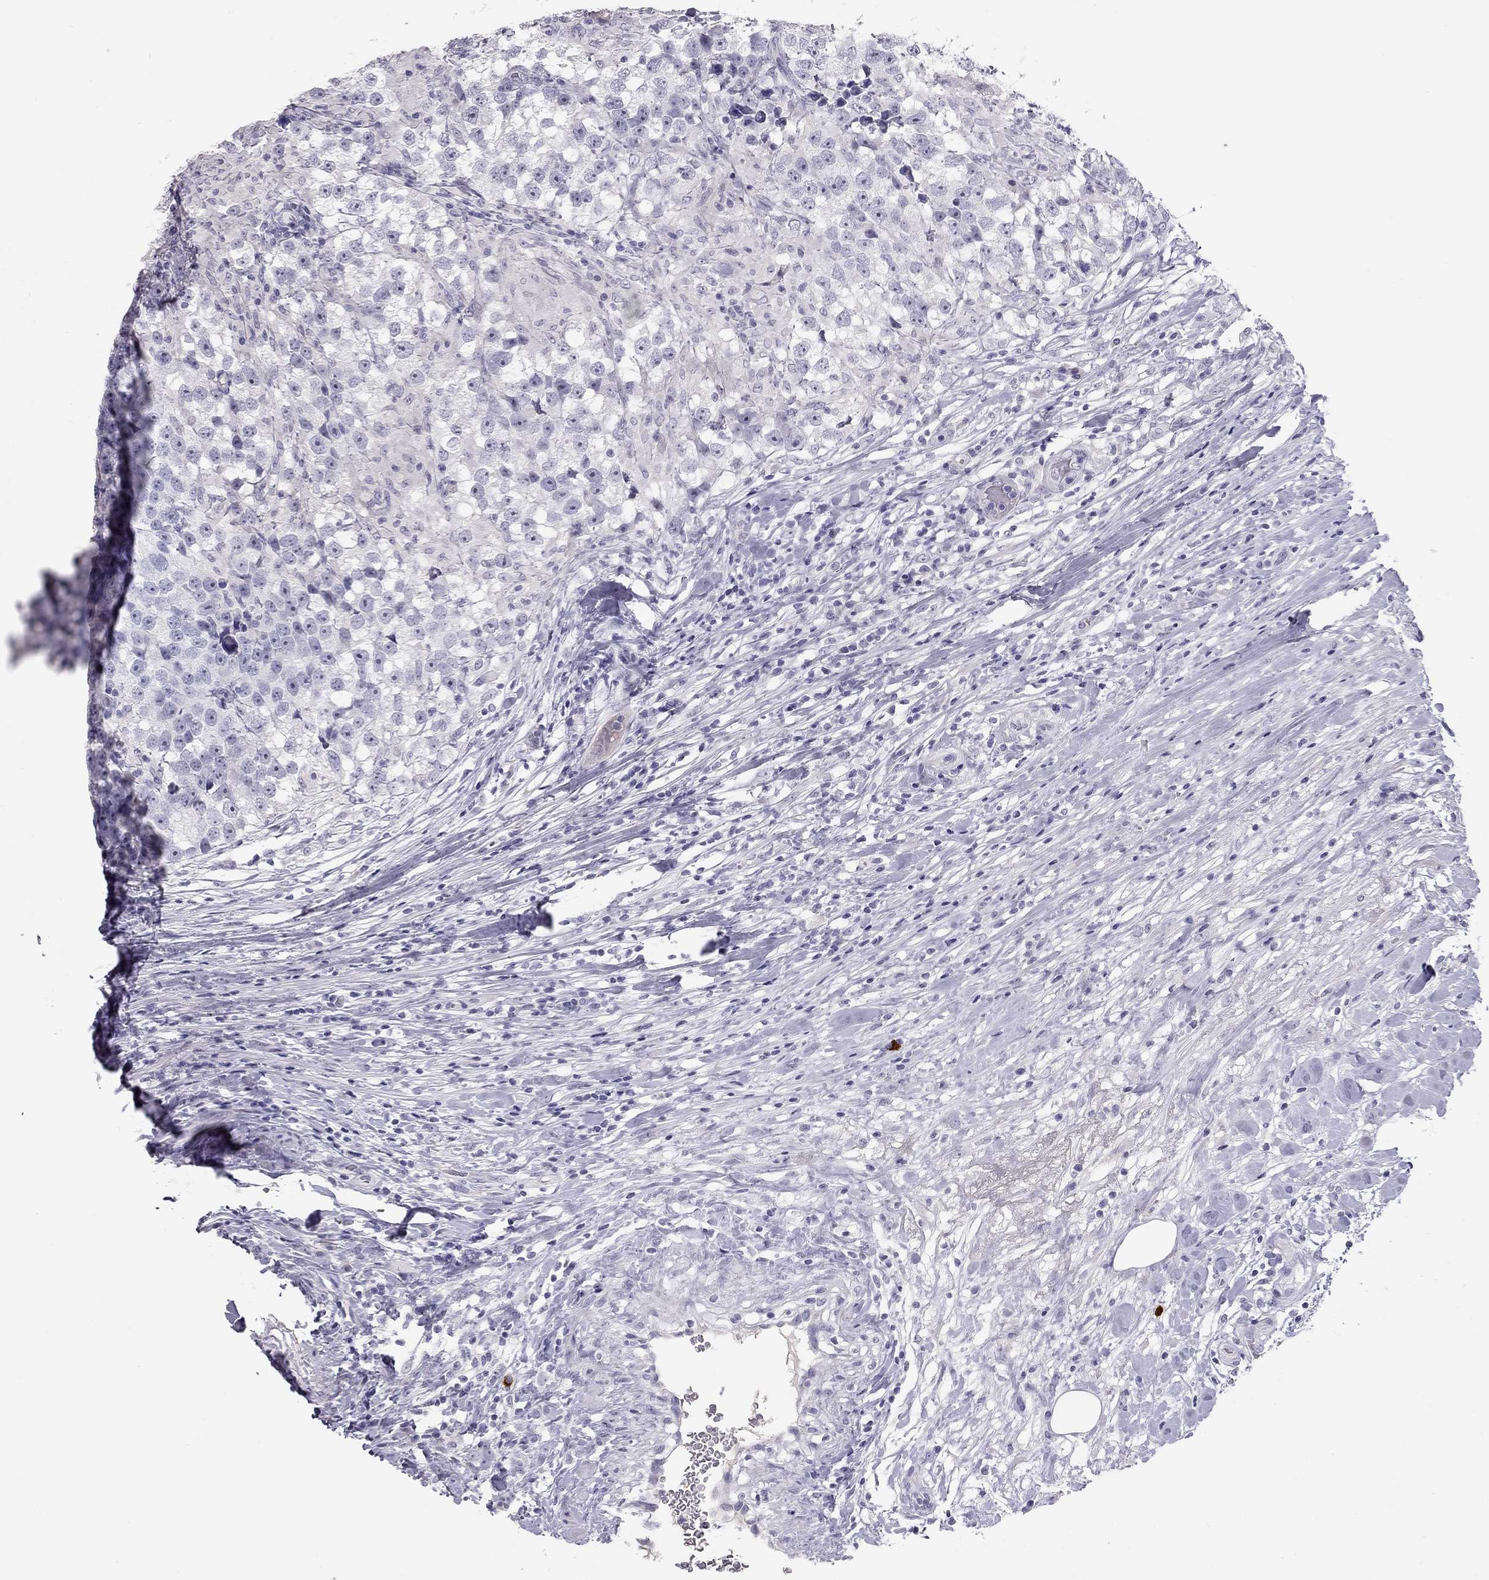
{"staining": {"intensity": "negative", "quantity": "none", "location": "none"}, "tissue": "testis cancer", "cell_type": "Tumor cells", "image_type": "cancer", "snomed": [{"axis": "morphology", "description": "Seminoma, NOS"}, {"axis": "topography", "description": "Testis"}], "caption": "The photomicrograph shows no staining of tumor cells in testis cancer (seminoma).", "gene": "IL17REL", "patient": {"sex": "male", "age": 46}}